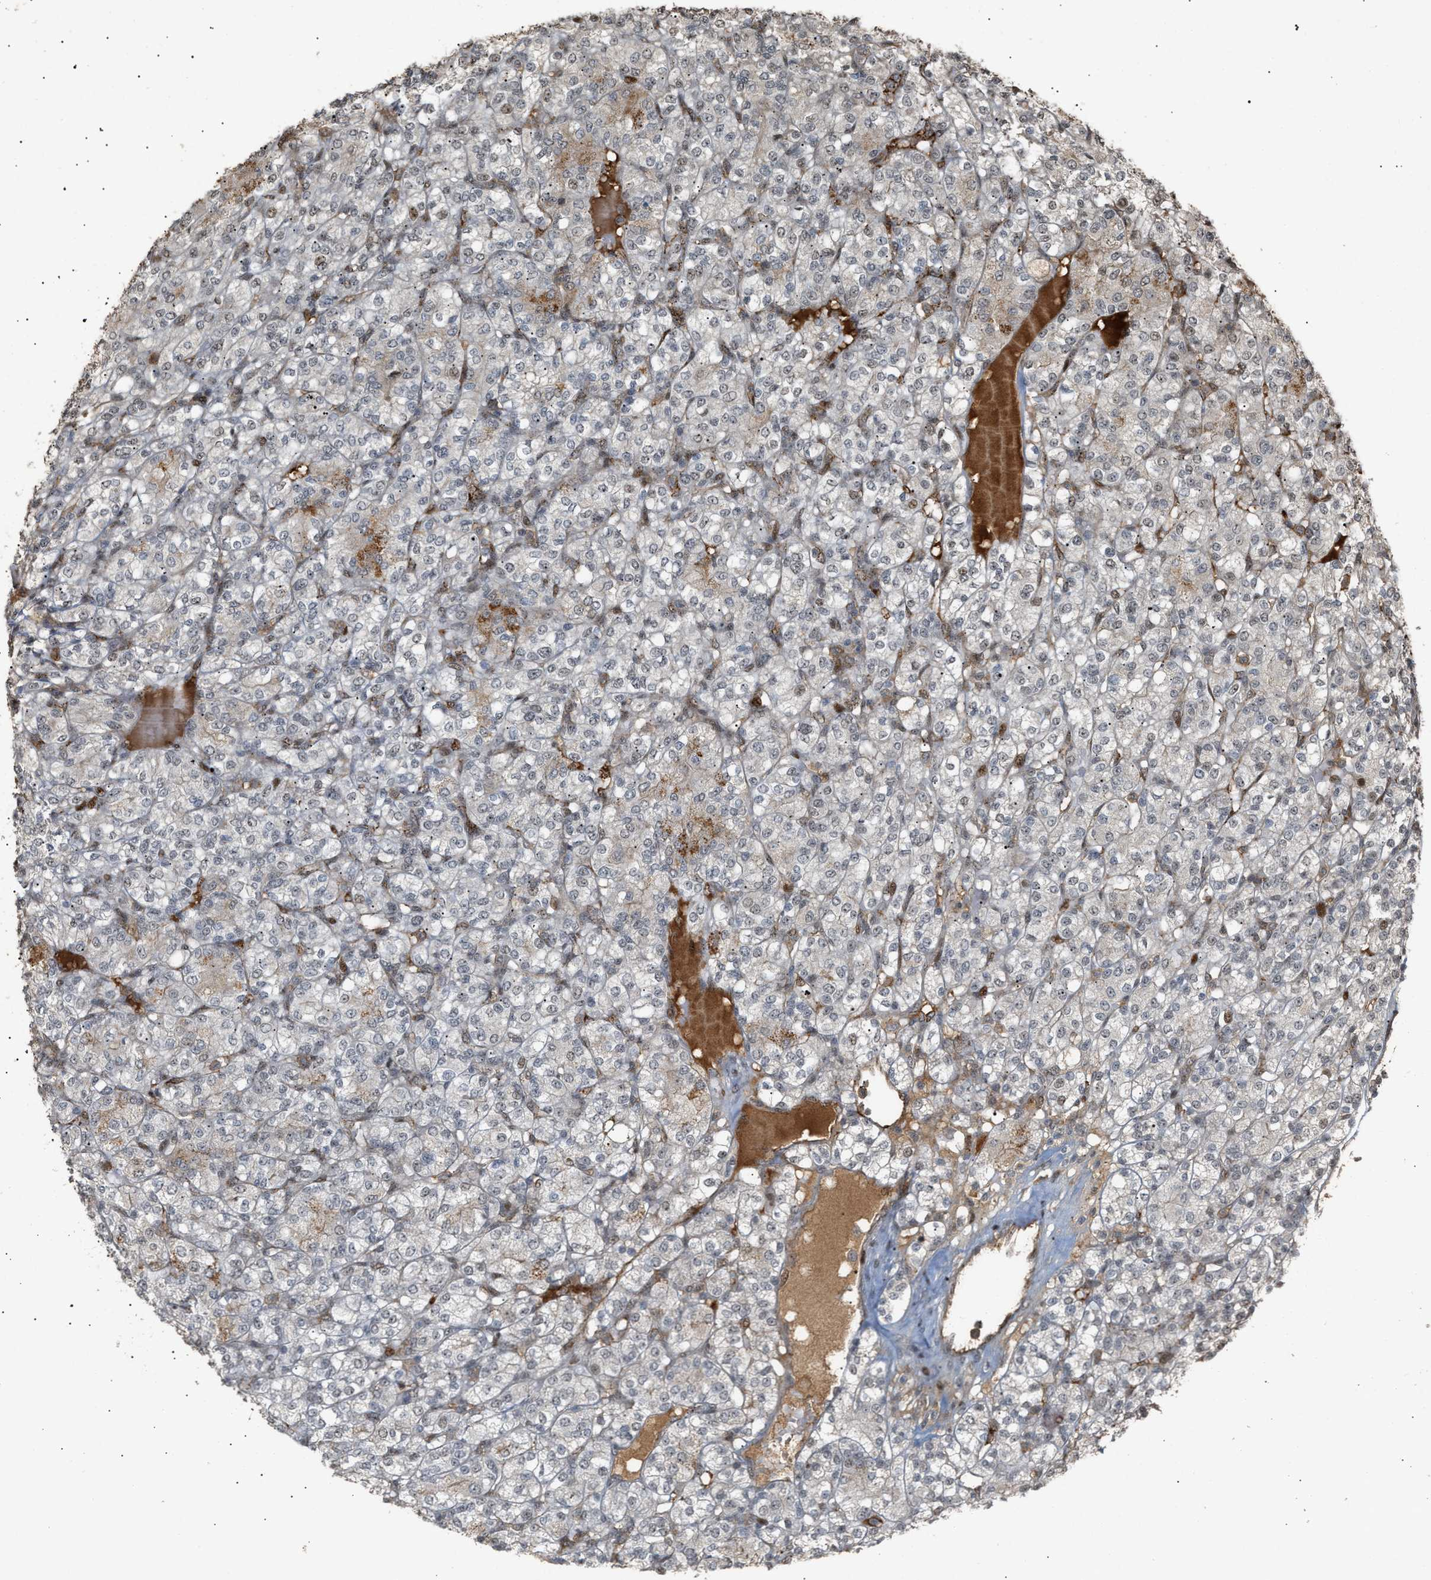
{"staining": {"intensity": "negative", "quantity": "none", "location": "none"}, "tissue": "renal cancer", "cell_type": "Tumor cells", "image_type": "cancer", "snomed": [{"axis": "morphology", "description": "Adenocarcinoma, NOS"}, {"axis": "topography", "description": "Kidney"}], "caption": "Renal cancer (adenocarcinoma) stained for a protein using IHC reveals no positivity tumor cells.", "gene": "ZFAND5", "patient": {"sex": "male", "age": 77}}